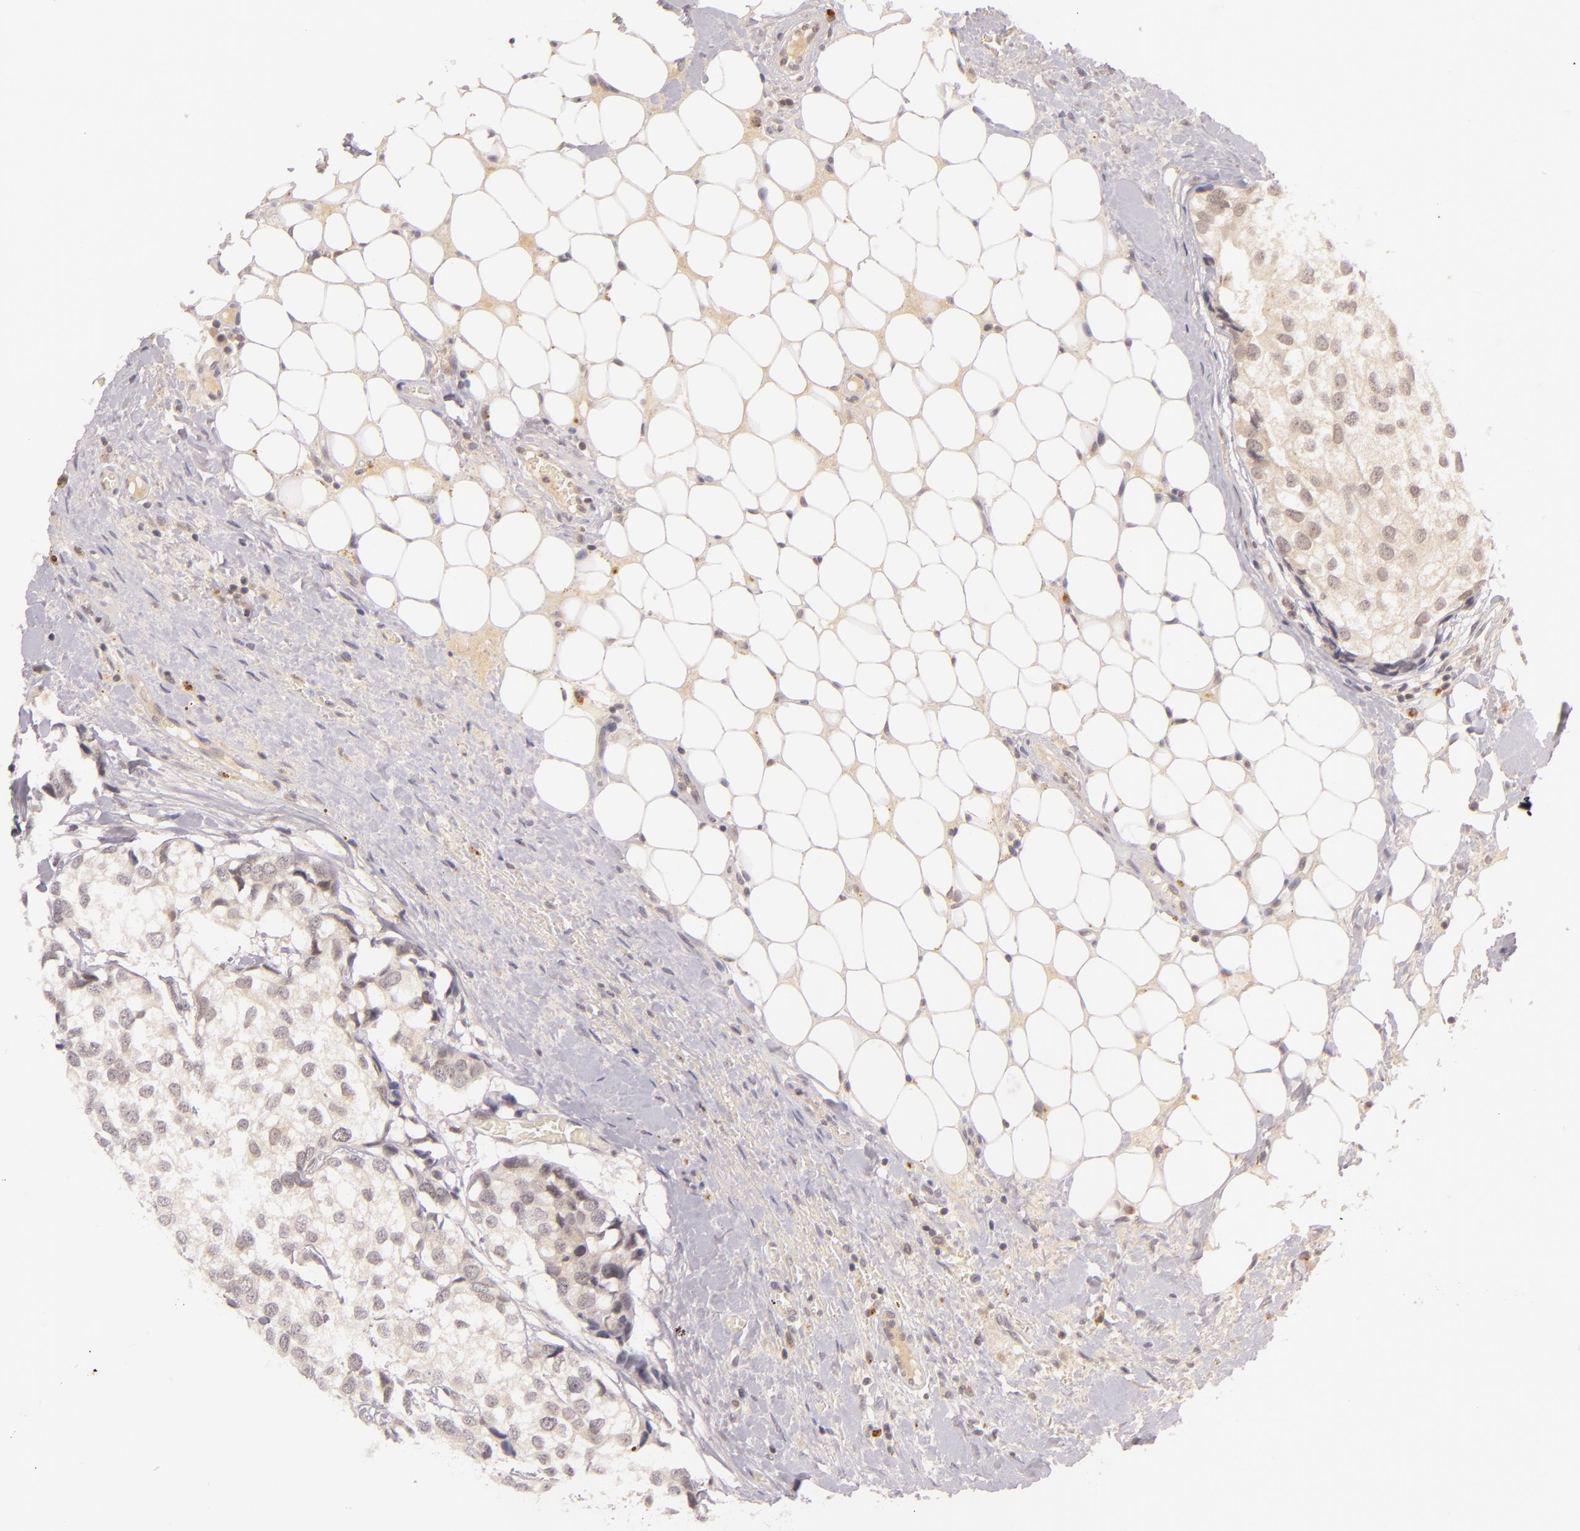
{"staining": {"intensity": "weak", "quantity": ">75%", "location": "cytoplasmic/membranous"}, "tissue": "breast cancer", "cell_type": "Tumor cells", "image_type": "cancer", "snomed": [{"axis": "morphology", "description": "Duct carcinoma"}, {"axis": "topography", "description": "Breast"}], "caption": "Protein expression analysis of human breast cancer reveals weak cytoplasmic/membranous positivity in approximately >75% of tumor cells.", "gene": "CASP8", "patient": {"sex": "female", "age": 68}}